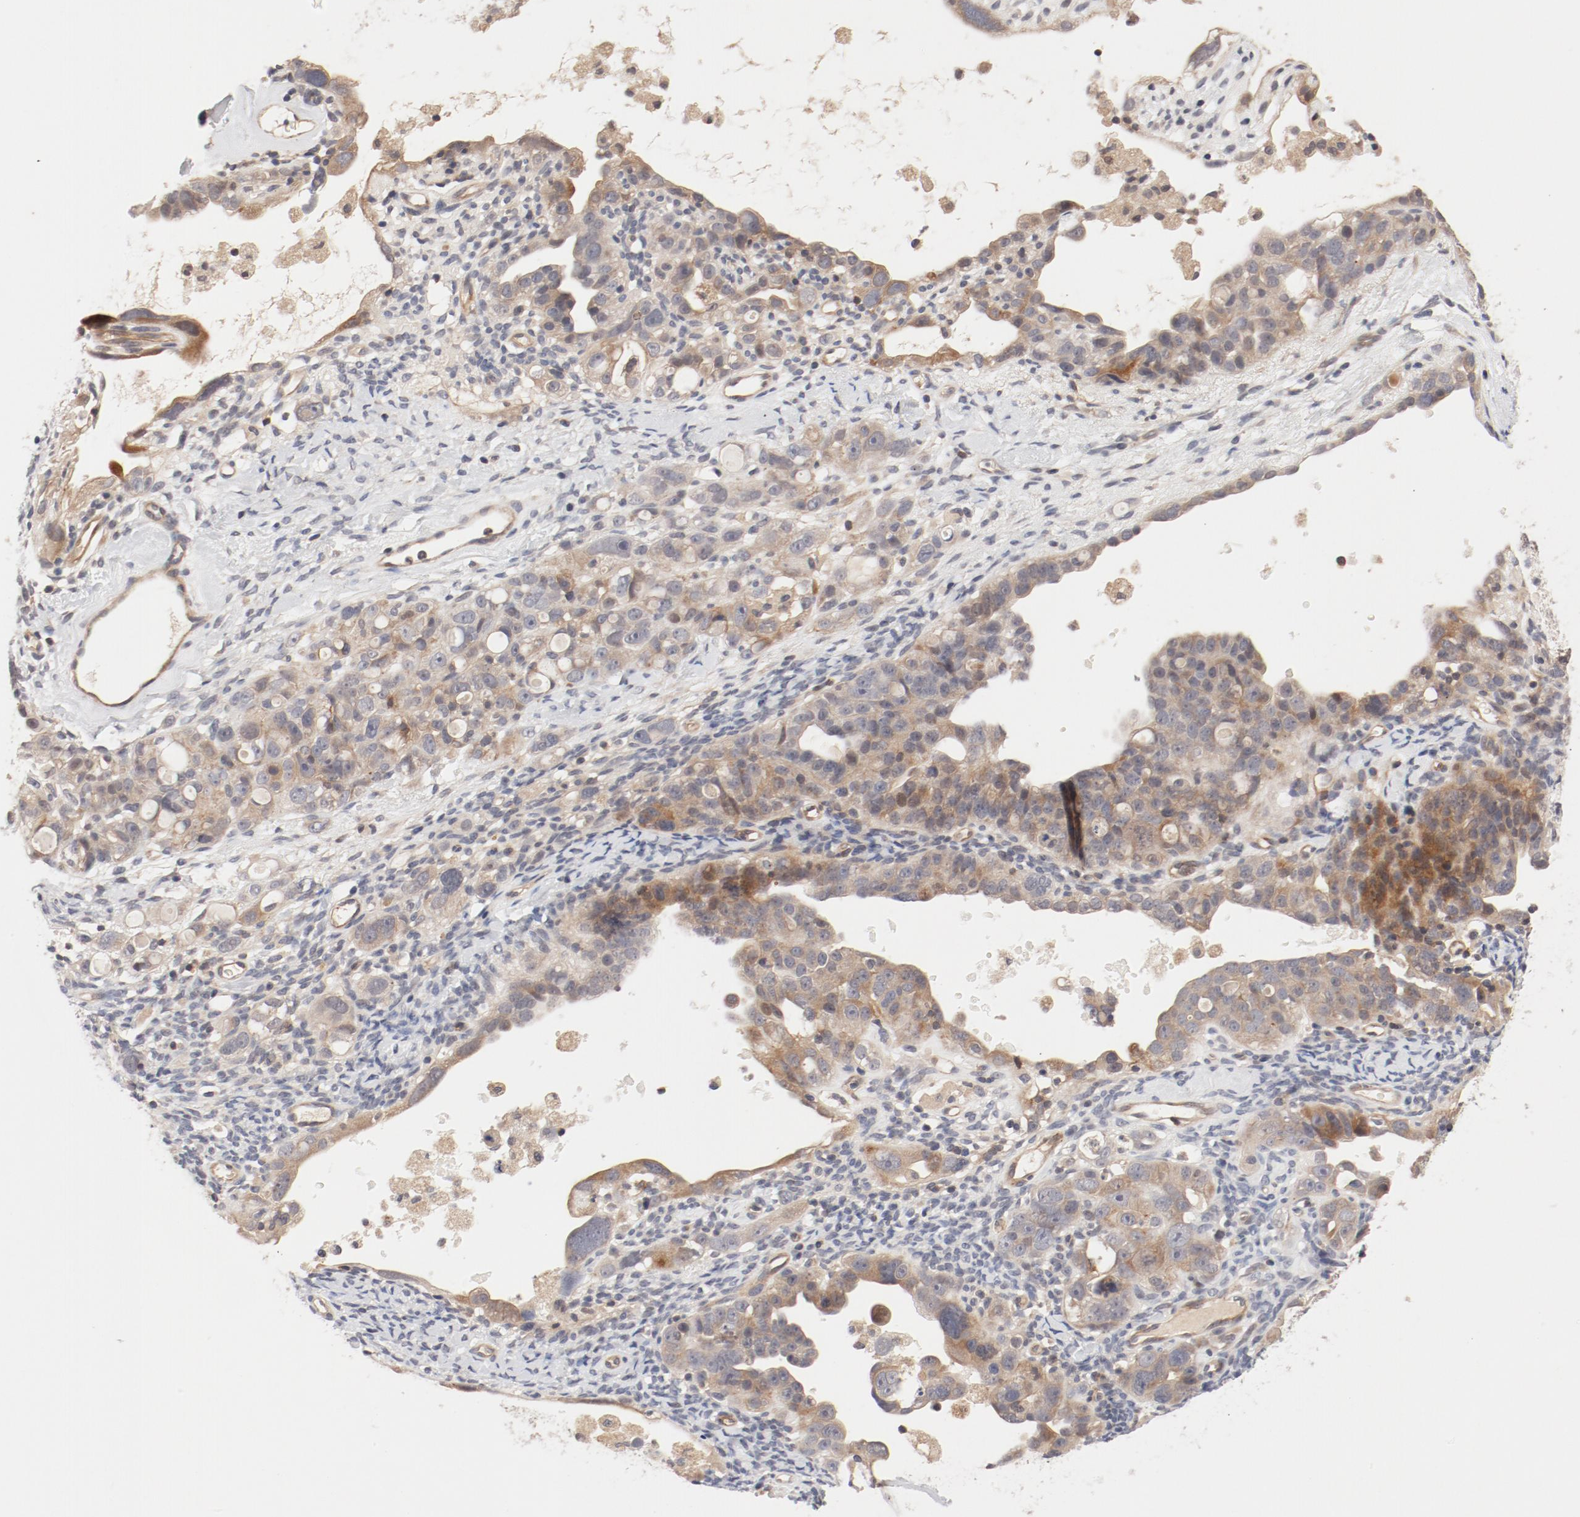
{"staining": {"intensity": "weak", "quantity": "25%-75%", "location": "cytoplasmic/membranous"}, "tissue": "ovarian cancer", "cell_type": "Tumor cells", "image_type": "cancer", "snomed": [{"axis": "morphology", "description": "Cystadenocarcinoma, serous, NOS"}, {"axis": "topography", "description": "Ovary"}], "caption": "Immunohistochemistry (IHC) micrograph of human ovarian cancer (serous cystadenocarcinoma) stained for a protein (brown), which shows low levels of weak cytoplasmic/membranous expression in approximately 25%-75% of tumor cells.", "gene": "ZNF267", "patient": {"sex": "female", "age": 66}}